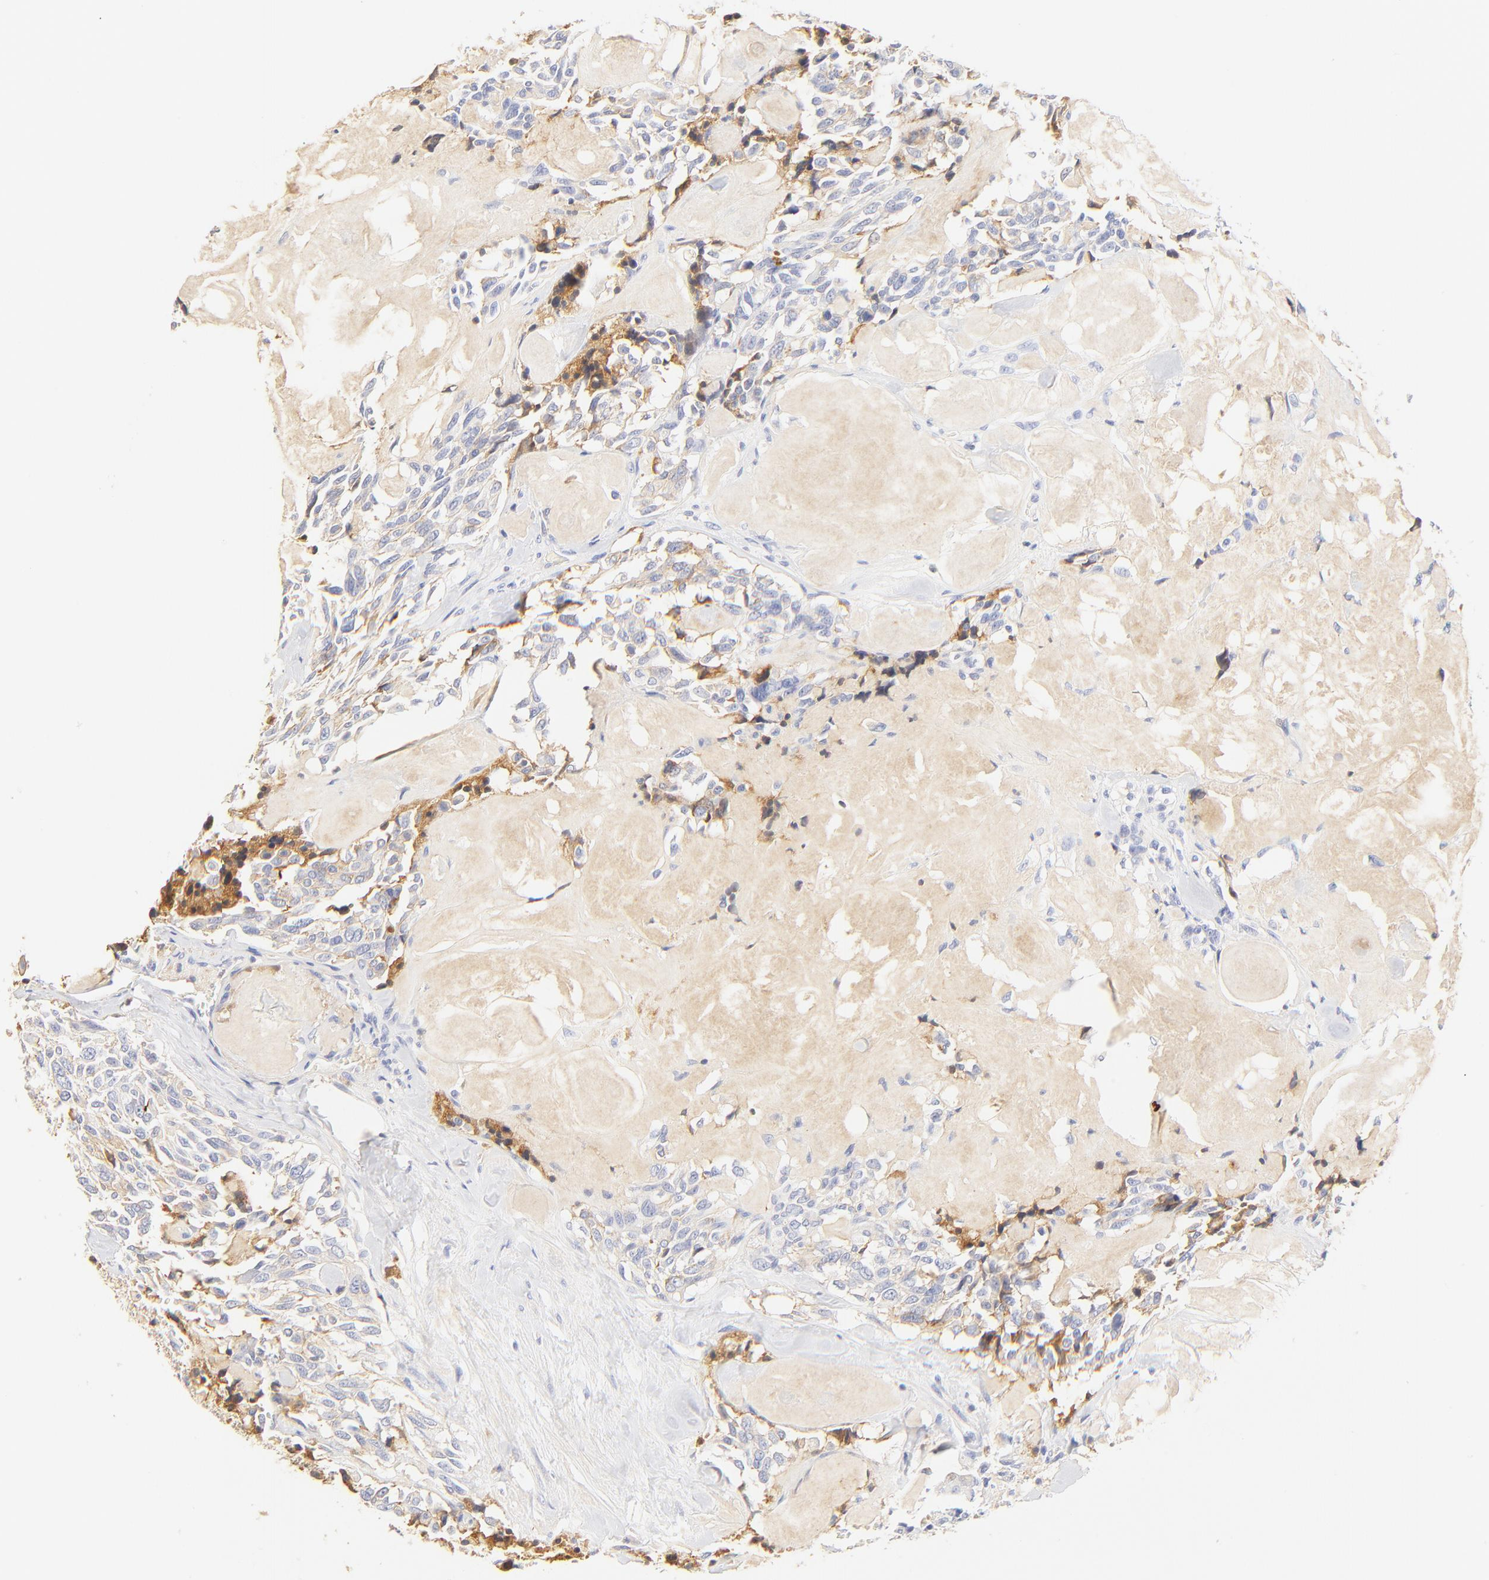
{"staining": {"intensity": "moderate", "quantity": ">75%", "location": "cytoplasmic/membranous"}, "tissue": "thyroid cancer", "cell_type": "Tumor cells", "image_type": "cancer", "snomed": [{"axis": "morphology", "description": "Carcinoma, NOS"}, {"axis": "morphology", "description": "Carcinoid, malignant, NOS"}, {"axis": "topography", "description": "Thyroid gland"}], "caption": "The micrograph exhibits a brown stain indicating the presence of a protein in the cytoplasmic/membranous of tumor cells in thyroid cancer. (IHC, brightfield microscopy, high magnification).", "gene": "MDGA2", "patient": {"sex": "male", "age": 33}}